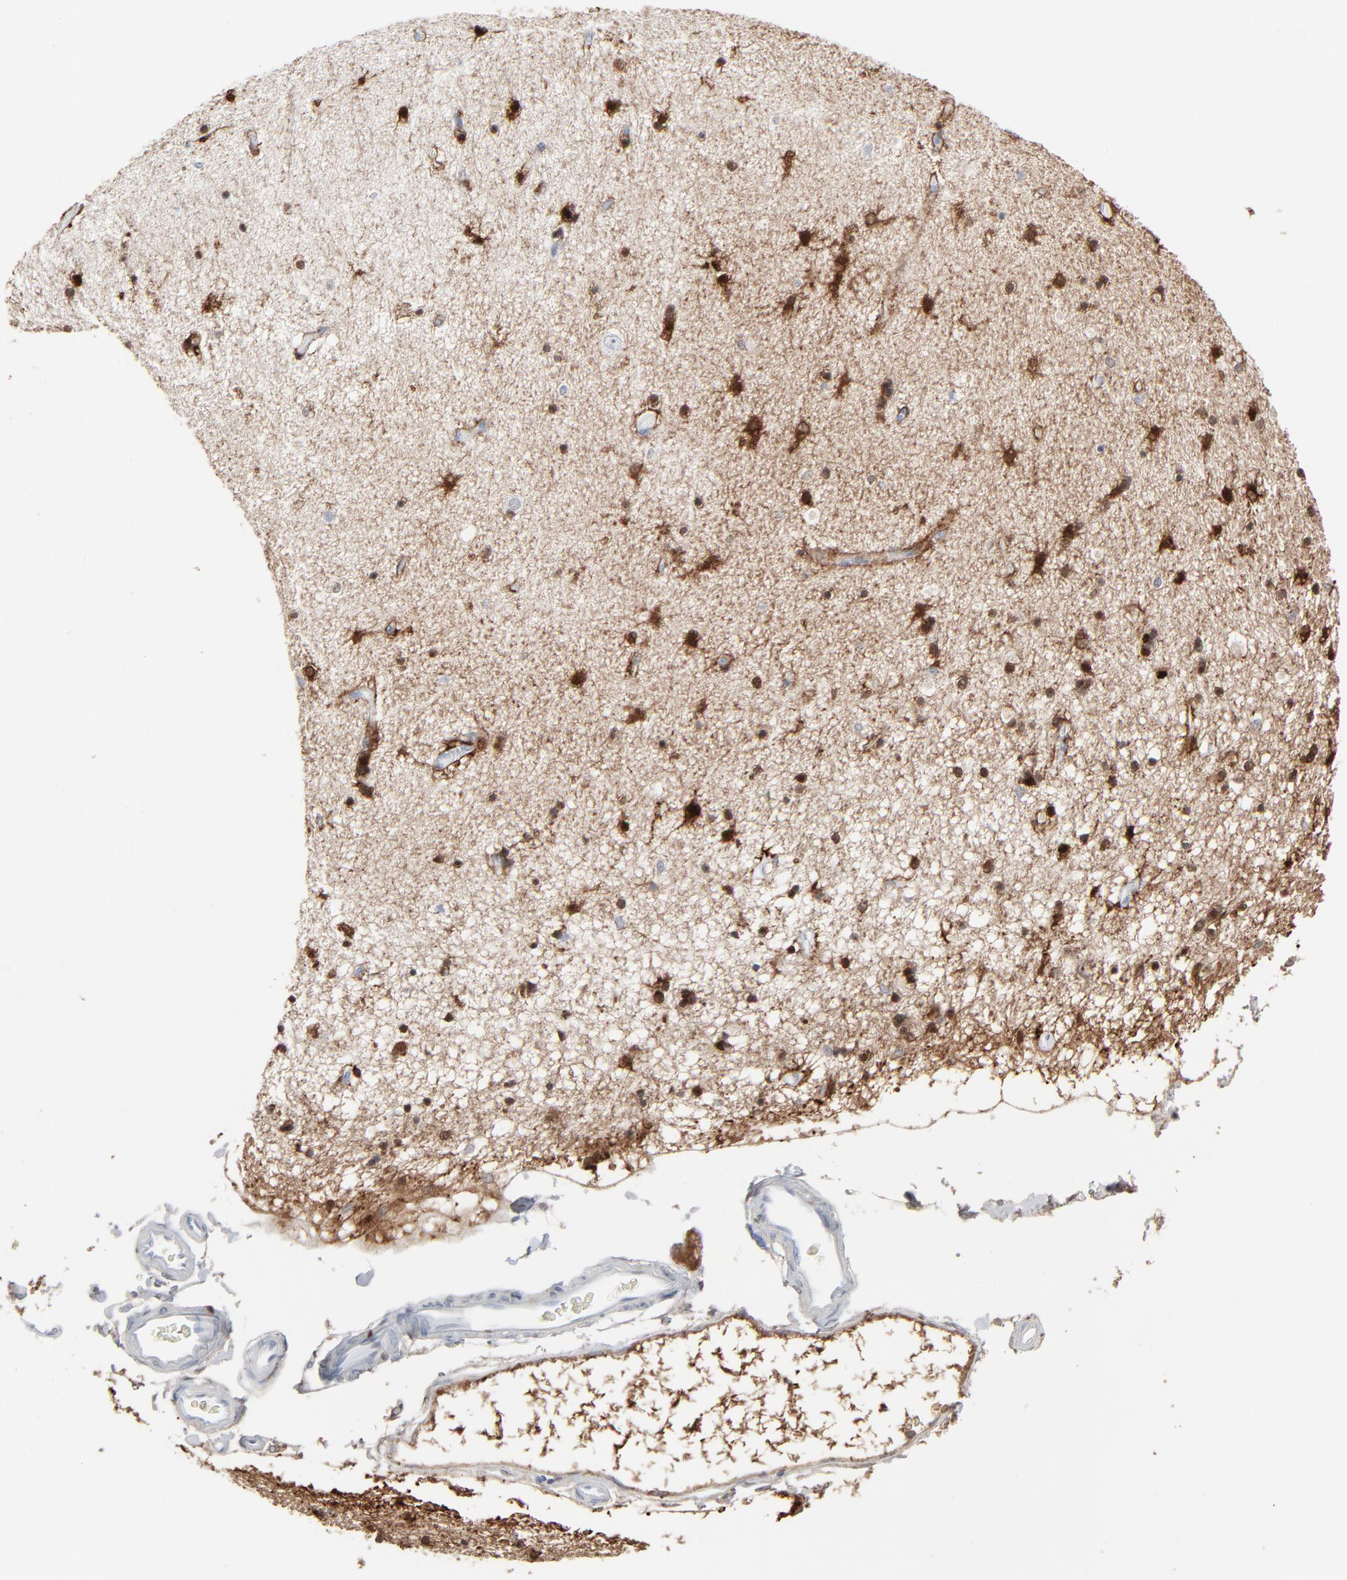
{"staining": {"intensity": "strong", "quantity": ">75%", "location": "cytoplasmic/membranous,nuclear"}, "tissue": "hippocampus", "cell_type": "Glial cells", "image_type": "normal", "snomed": [{"axis": "morphology", "description": "Normal tissue, NOS"}, {"axis": "topography", "description": "Hippocampus"}], "caption": "Protein staining of normal hippocampus exhibits strong cytoplasmic/membranous,nuclear positivity in about >75% of glial cells.", "gene": "PHGDH", "patient": {"sex": "female", "age": 54}}